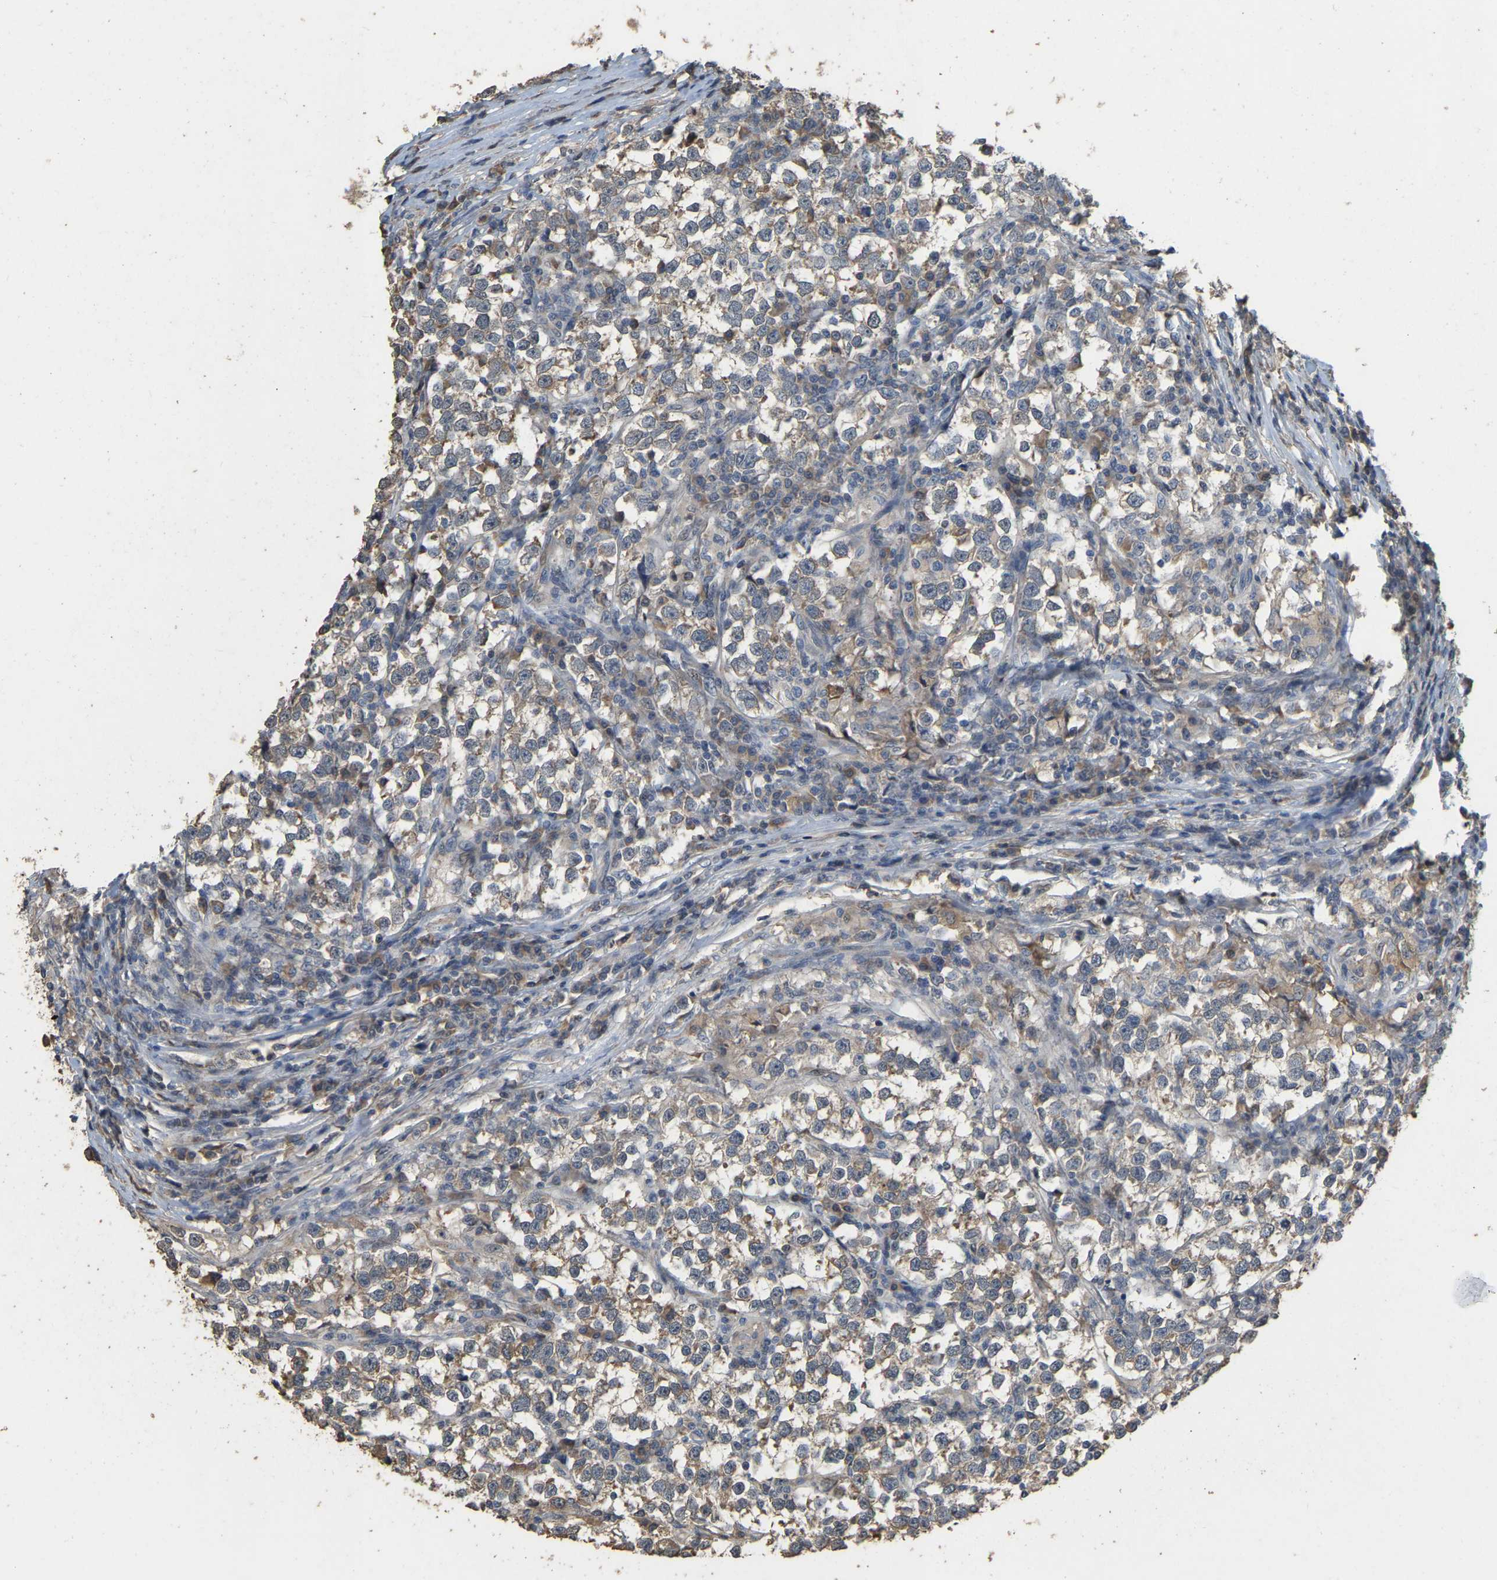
{"staining": {"intensity": "weak", "quantity": ">75%", "location": "cytoplasmic/membranous"}, "tissue": "testis cancer", "cell_type": "Tumor cells", "image_type": "cancer", "snomed": [{"axis": "morphology", "description": "Normal tissue, NOS"}, {"axis": "morphology", "description": "Seminoma, NOS"}, {"axis": "topography", "description": "Testis"}], "caption": "Immunohistochemical staining of testis seminoma shows low levels of weak cytoplasmic/membranous protein expression in approximately >75% of tumor cells. The staining is performed using DAB brown chromogen to label protein expression. The nuclei are counter-stained blue using hematoxylin.", "gene": "NCS1", "patient": {"sex": "male", "age": 43}}